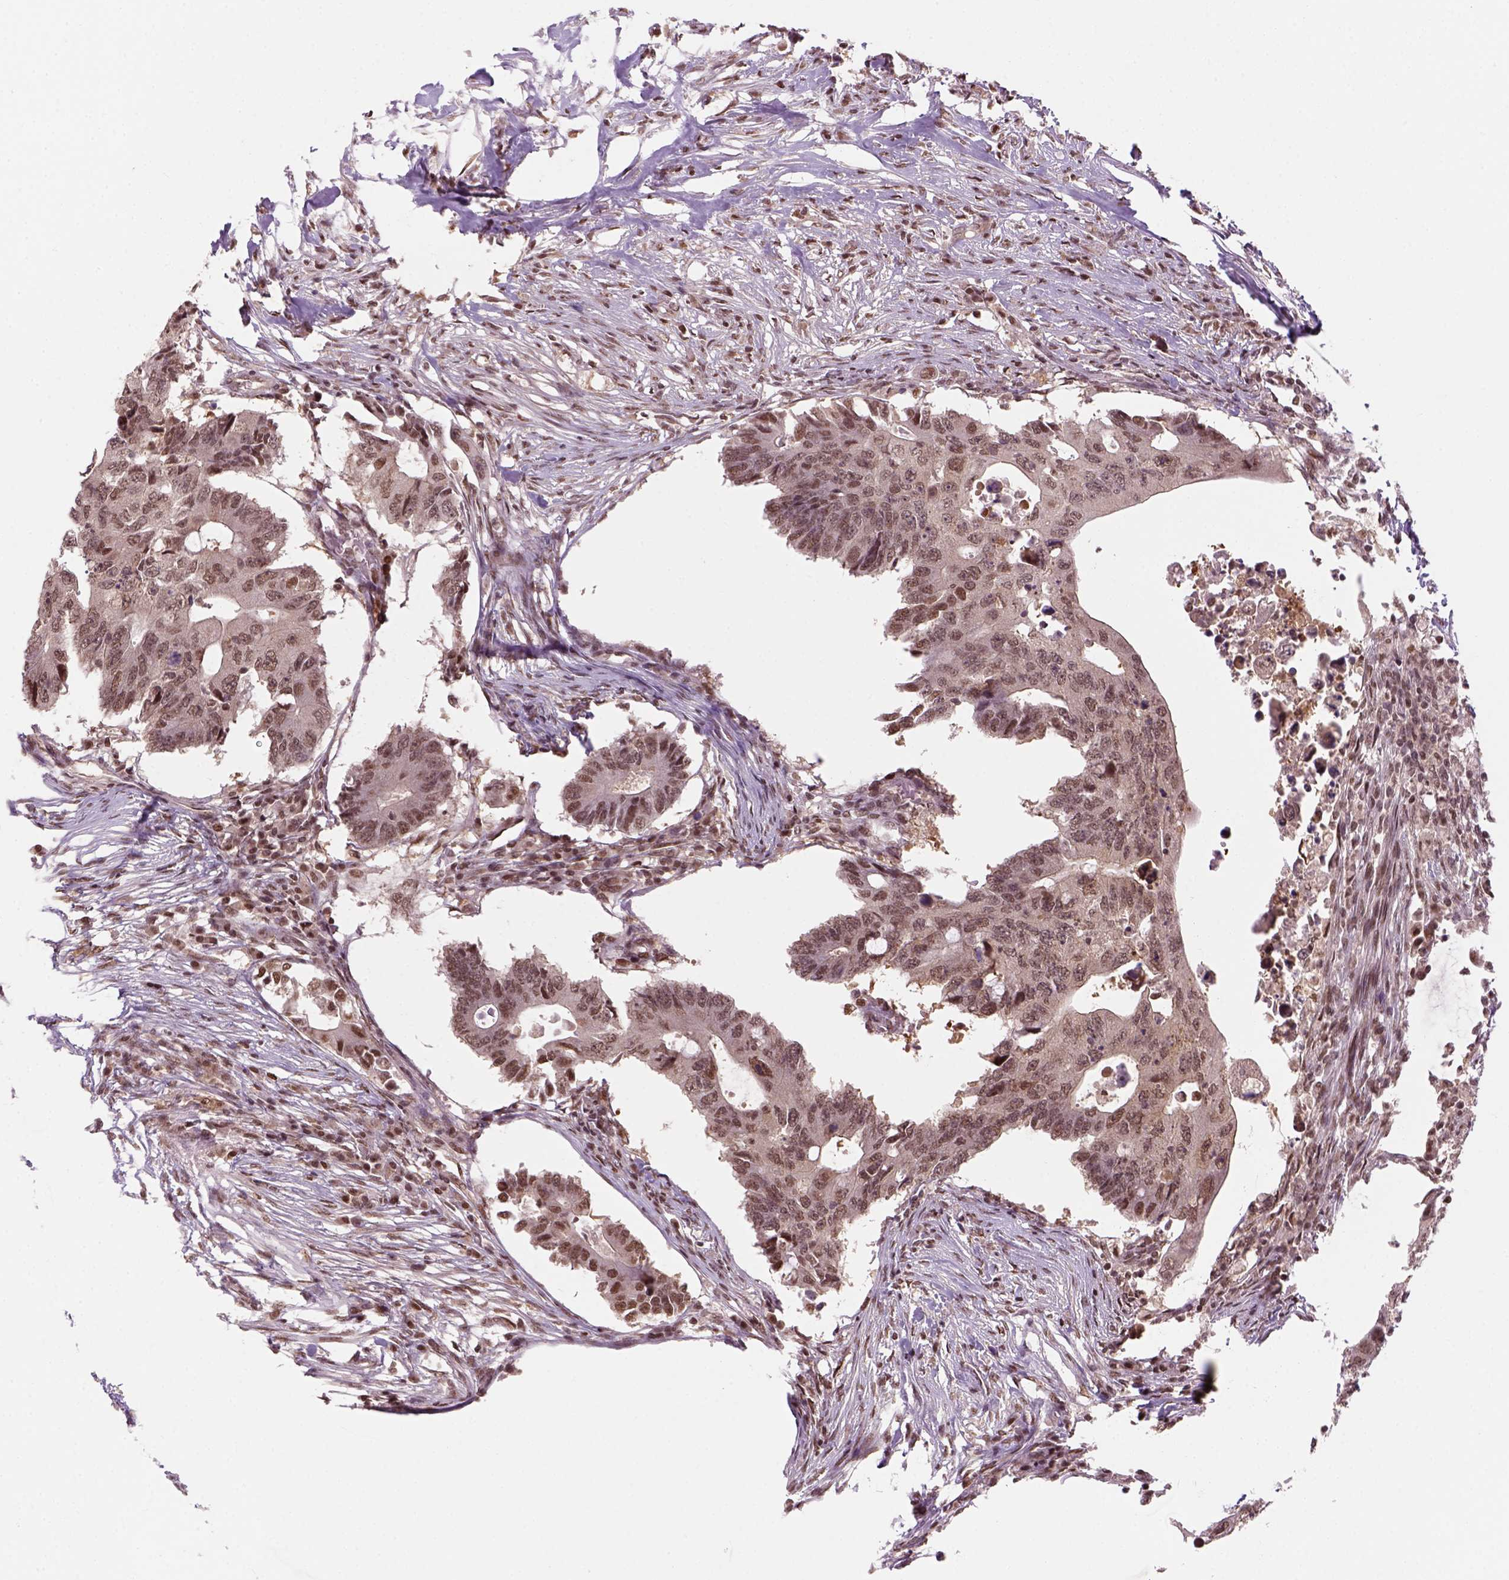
{"staining": {"intensity": "weak", "quantity": ">75%", "location": "nuclear"}, "tissue": "colorectal cancer", "cell_type": "Tumor cells", "image_type": "cancer", "snomed": [{"axis": "morphology", "description": "Adenocarcinoma, NOS"}, {"axis": "topography", "description": "Colon"}], "caption": "Human colorectal cancer stained with a protein marker demonstrates weak staining in tumor cells.", "gene": "GOT1", "patient": {"sex": "male", "age": 71}}